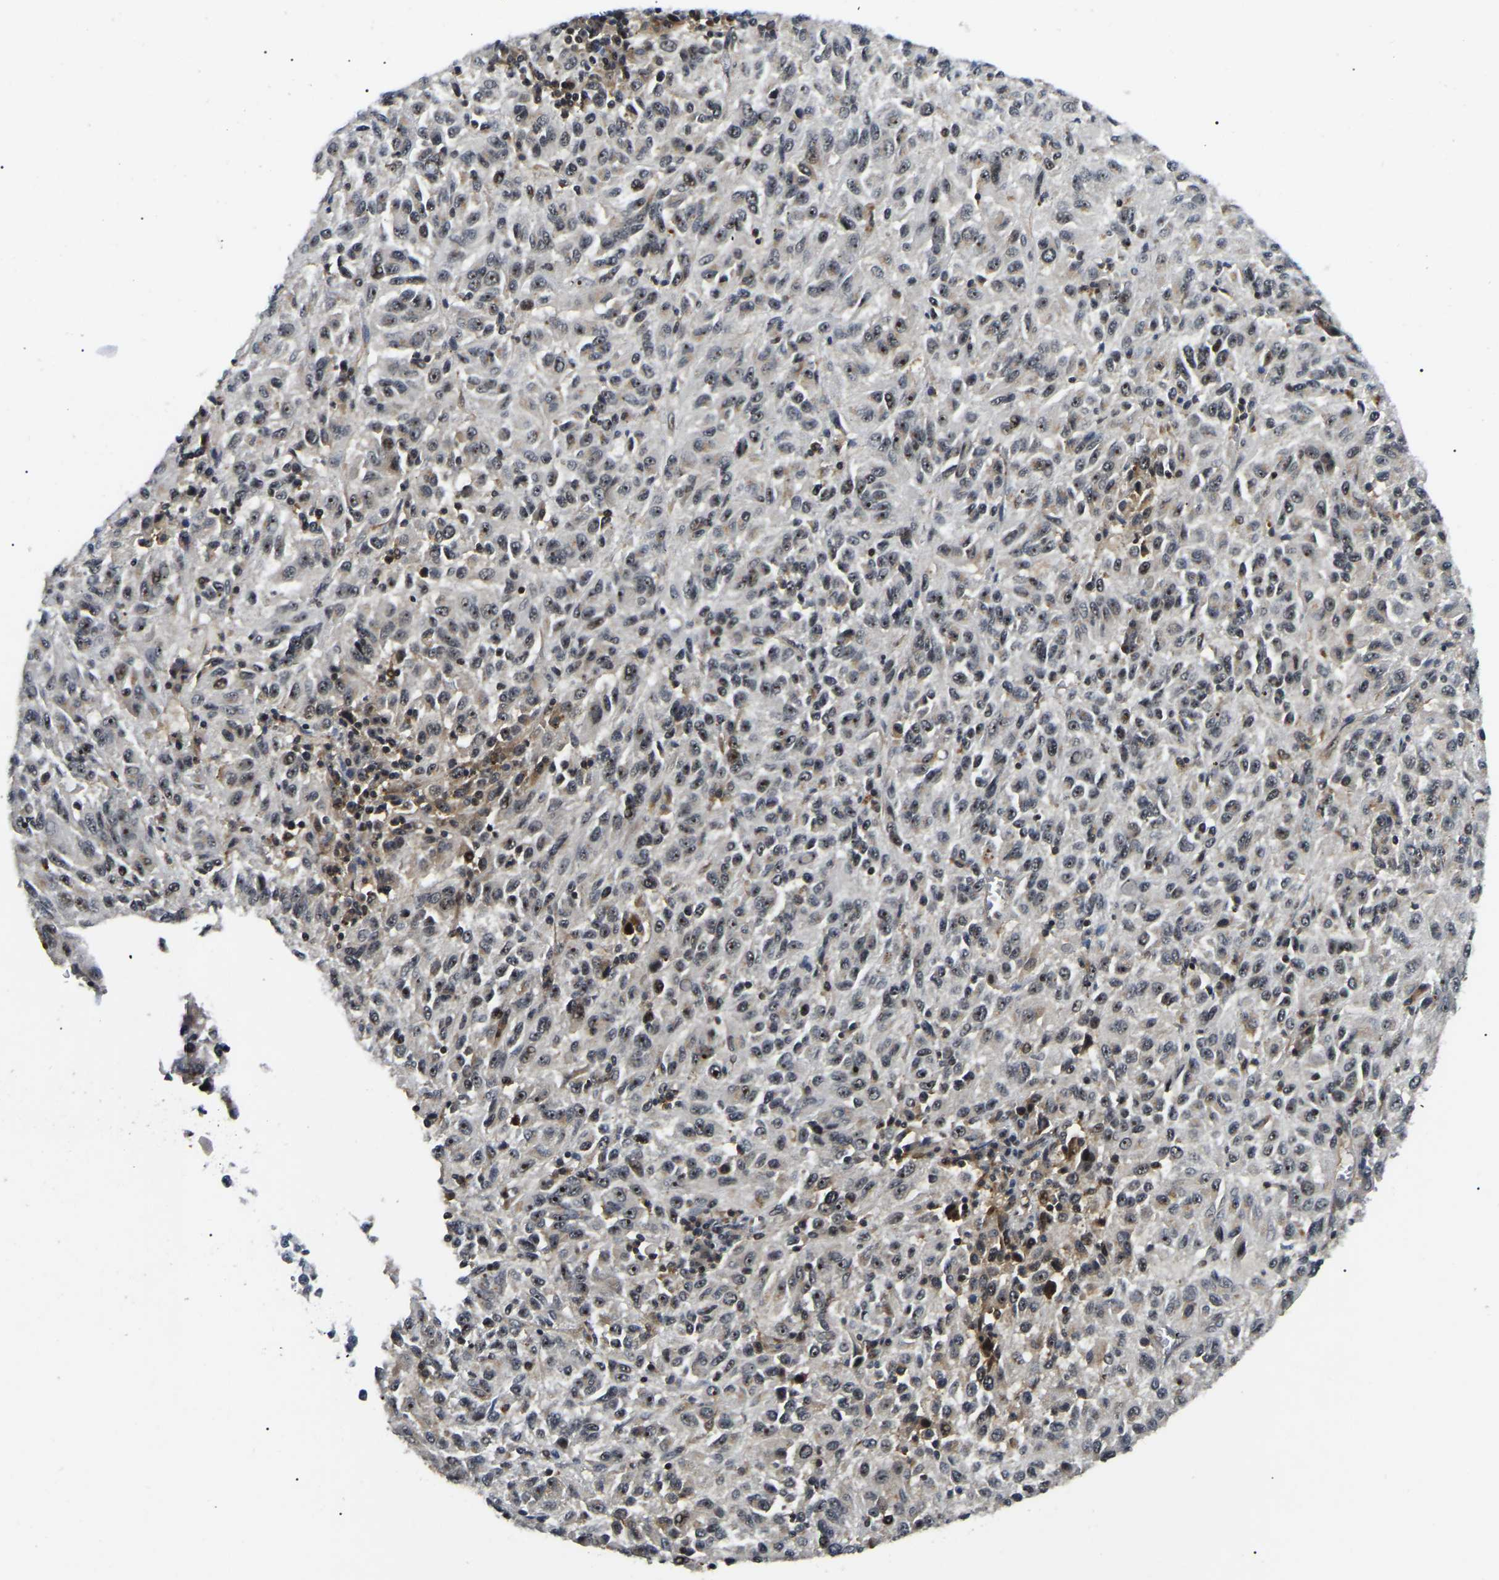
{"staining": {"intensity": "moderate", "quantity": "25%-75%", "location": "nuclear"}, "tissue": "melanoma", "cell_type": "Tumor cells", "image_type": "cancer", "snomed": [{"axis": "morphology", "description": "Malignant melanoma, Metastatic site"}, {"axis": "topography", "description": "Lung"}], "caption": "DAB (3,3'-diaminobenzidine) immunohistochemical staining of malignant melanoma (metastatic site) reveals moderate nuclear protein positivity in about 25%-75% of tumor cells.", "gene": "RBM28", "patient": {"sex": "male", "age": 64}}